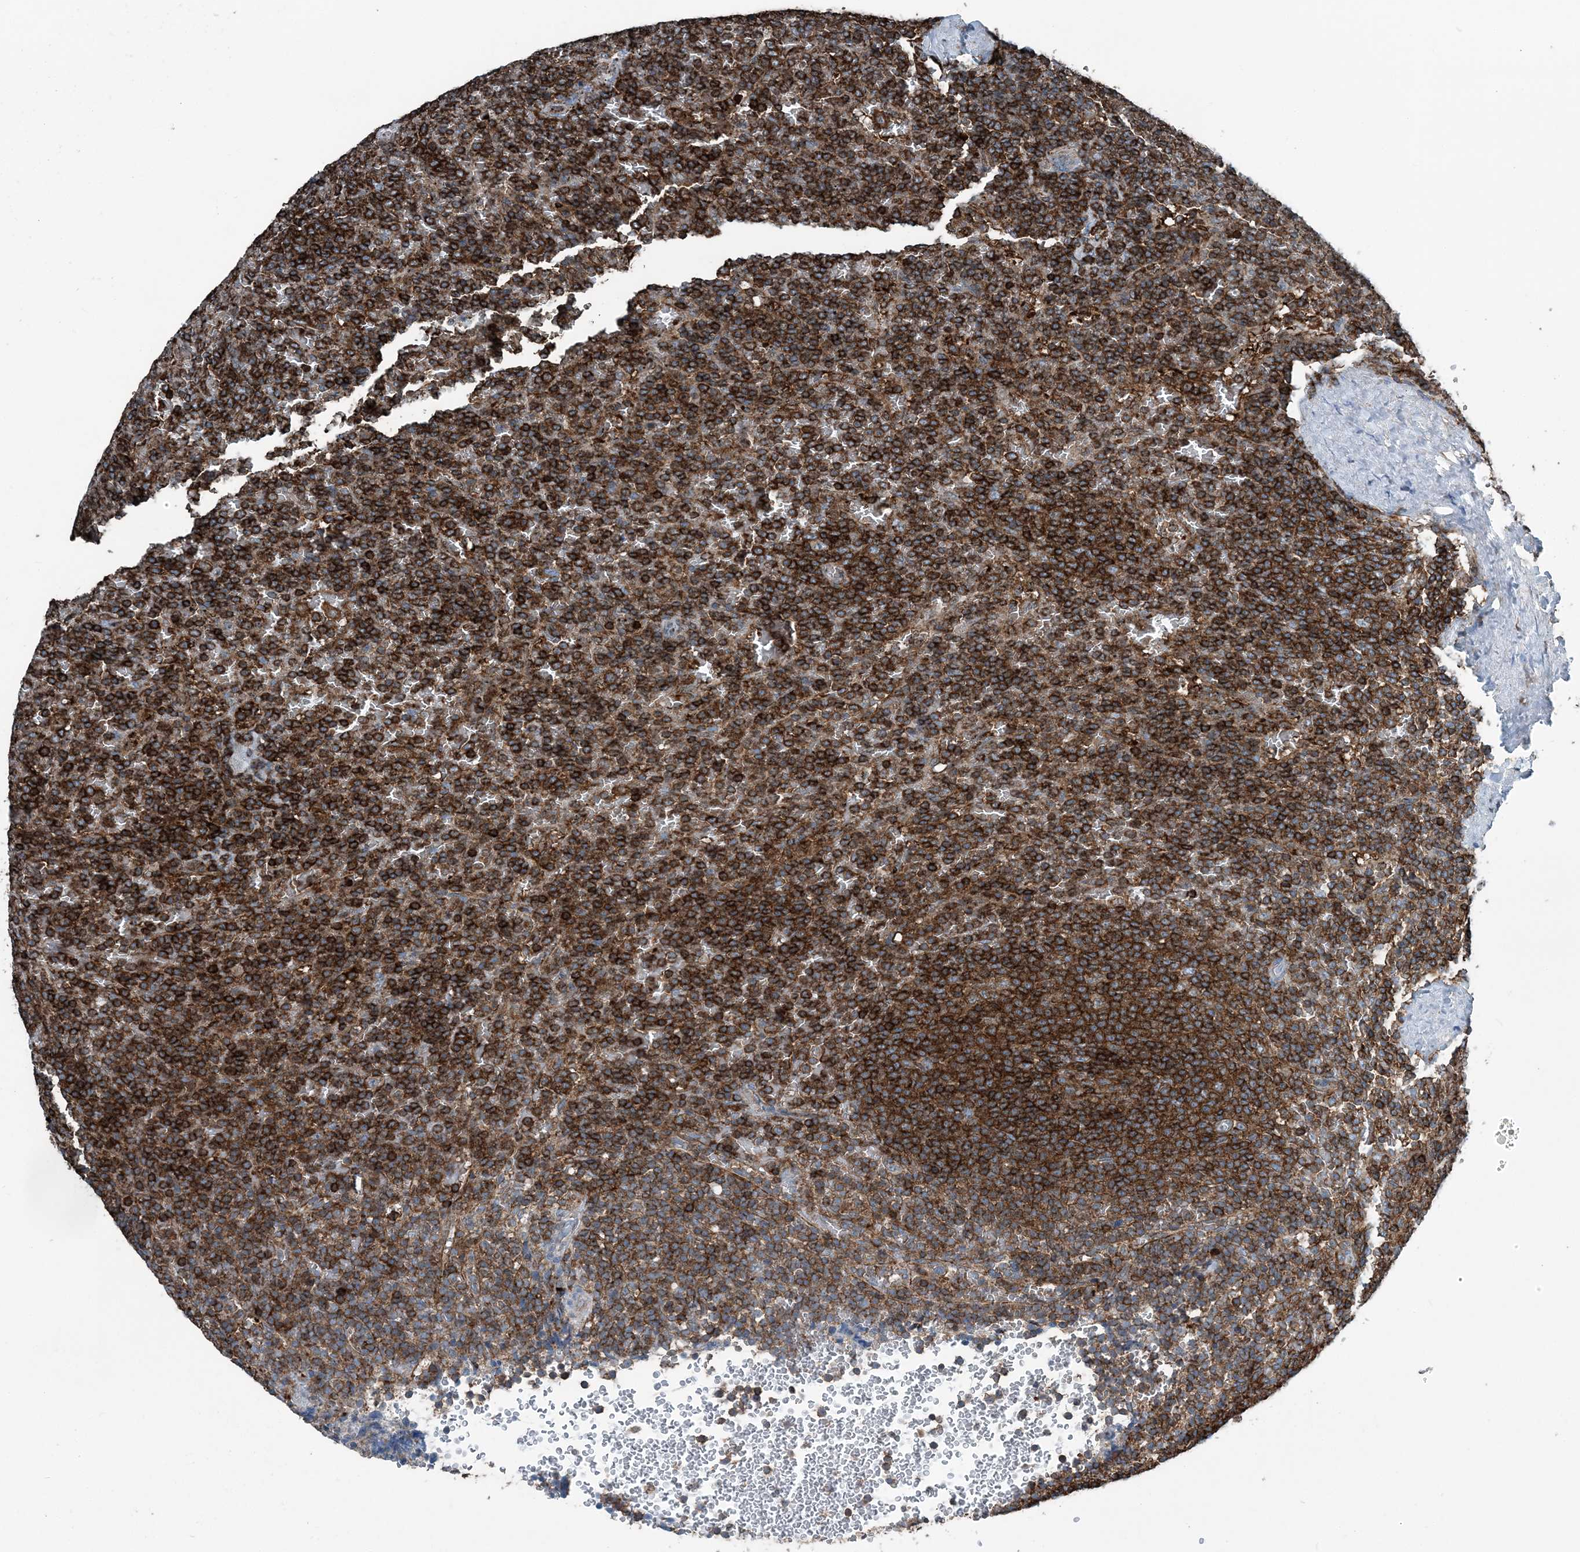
{"staining": {"intensity": "strong", "quantity": ">75%", "location": "cytoplasmic/membranous"}, "tissue": "lymphoma", "cell_type": "Tumor cells", "image_type": "cancer", "snomed": [{"axis": "morphology", "description": "Malignant lymphoma, non-Hodgkin's type, Low grade"}, {"axis": "topography", "description": "Spleen"}], "caption": "This photomicrograph displays immunohistochemistry (IHC) staining of low-grade malignant lymphoma, non-Hodgkin's type, with high strong cytoplasmic/membranous expression in approximately >75% of tumor cells.", "gene": "CFL1", "patient": {"sex": "female", "age": 77}}